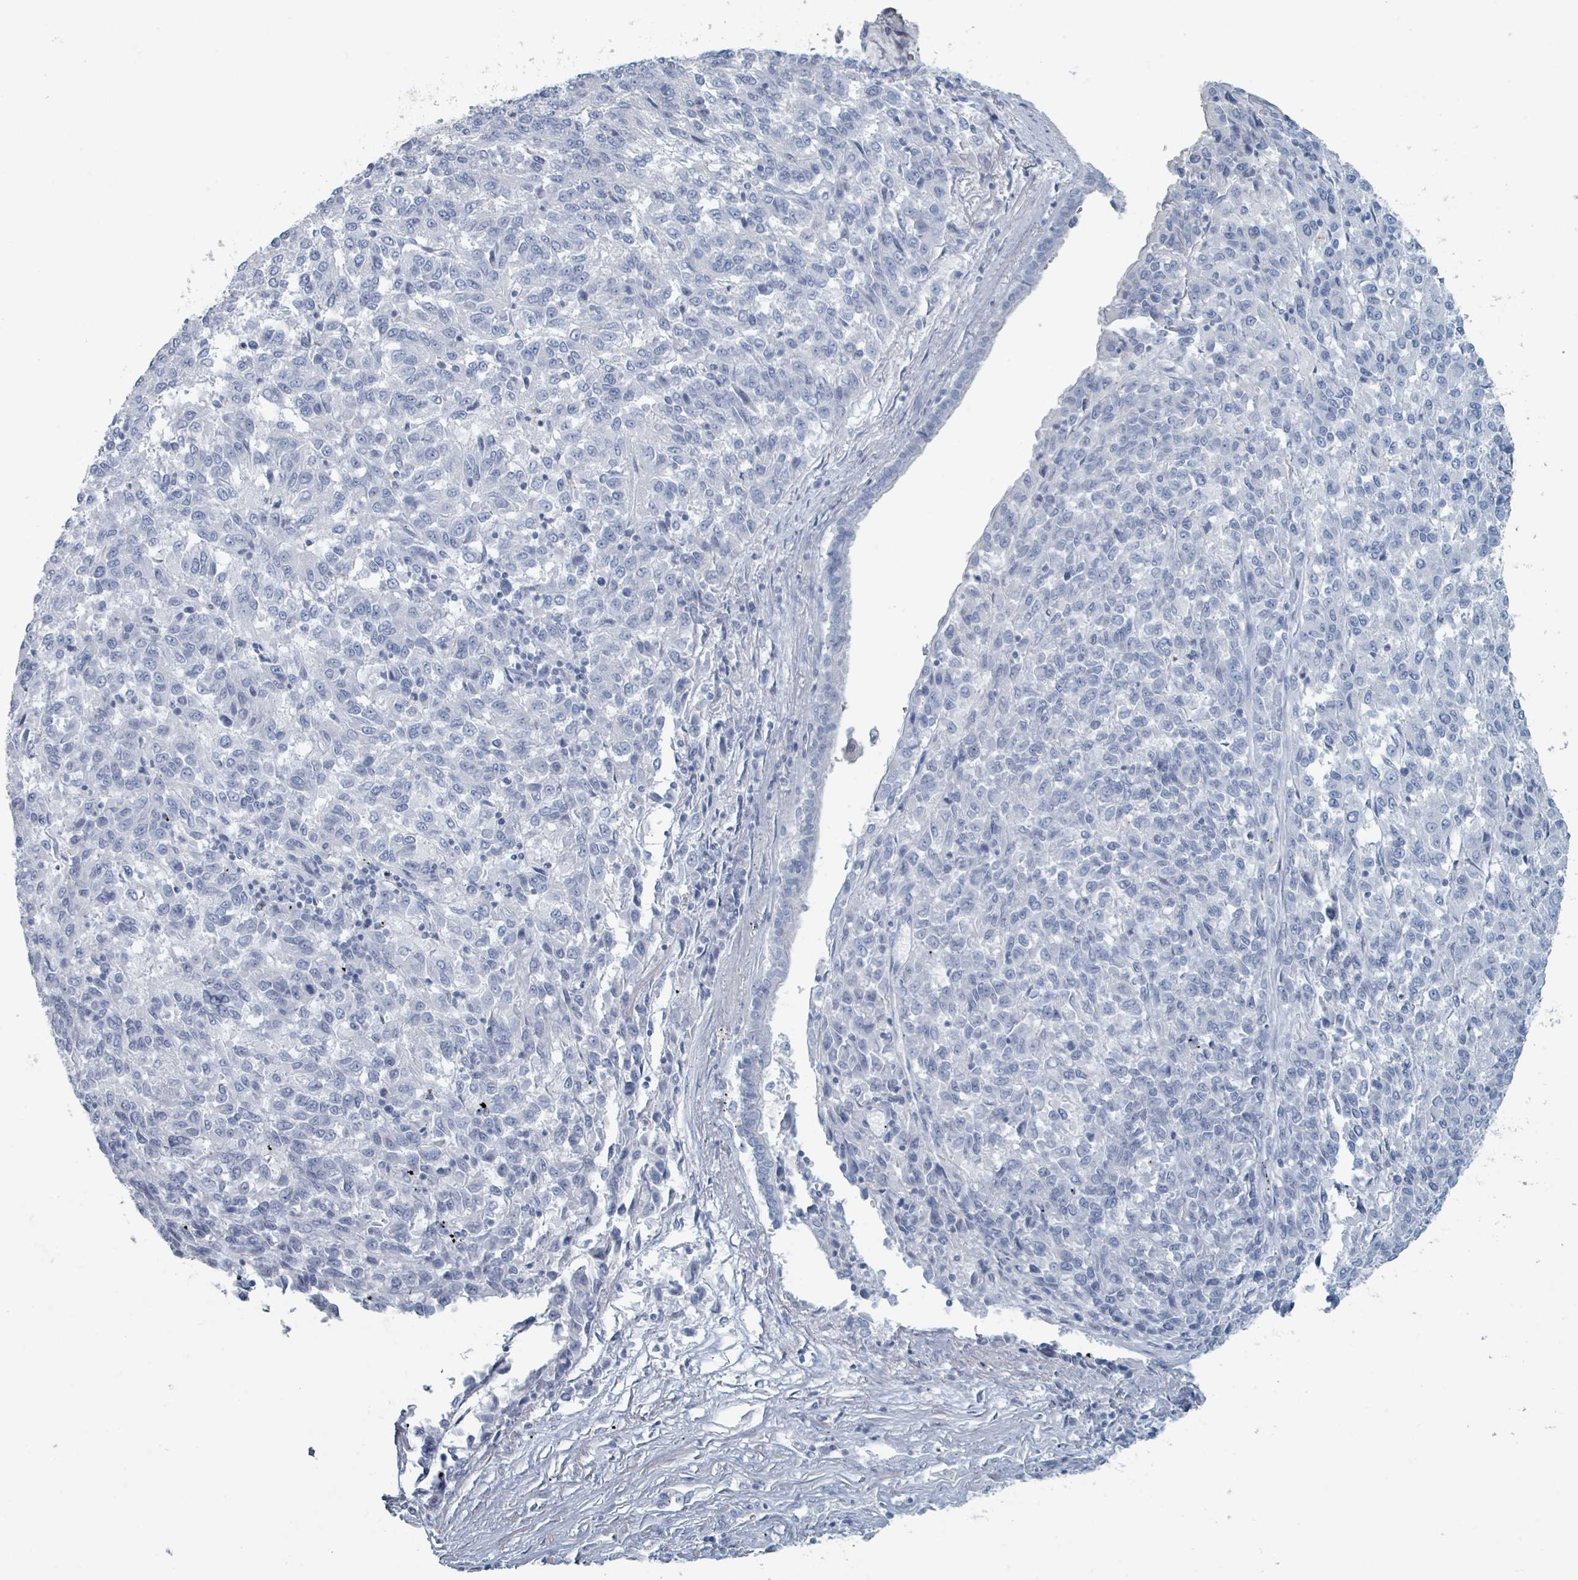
{"staining": {"intensity": "negative", "quantity": "none", "location": "none"}, "tissue": "melanoma", "cell_type": "Tumor cells", "image_type": "cancer", "snomed": [{"axis": "morphology", "description": "Malignant melanoma, Metastatic site"}, {"axis": "topography", "description": "Lung"}], "caption": "This image is of malignant melanoma (metastatic site) stained with IHC to label a protein in brown with the nuclei are counter-stained blue. There is no positivity in tumor cells. The staining was performed using DAB to visualize the protein expression in brown, while the nuclei were stained in blue with hematoxylin (Magnification: 20x).", "gene": "HEATR5A", "patient": {"sex": "male", "age": 64}}